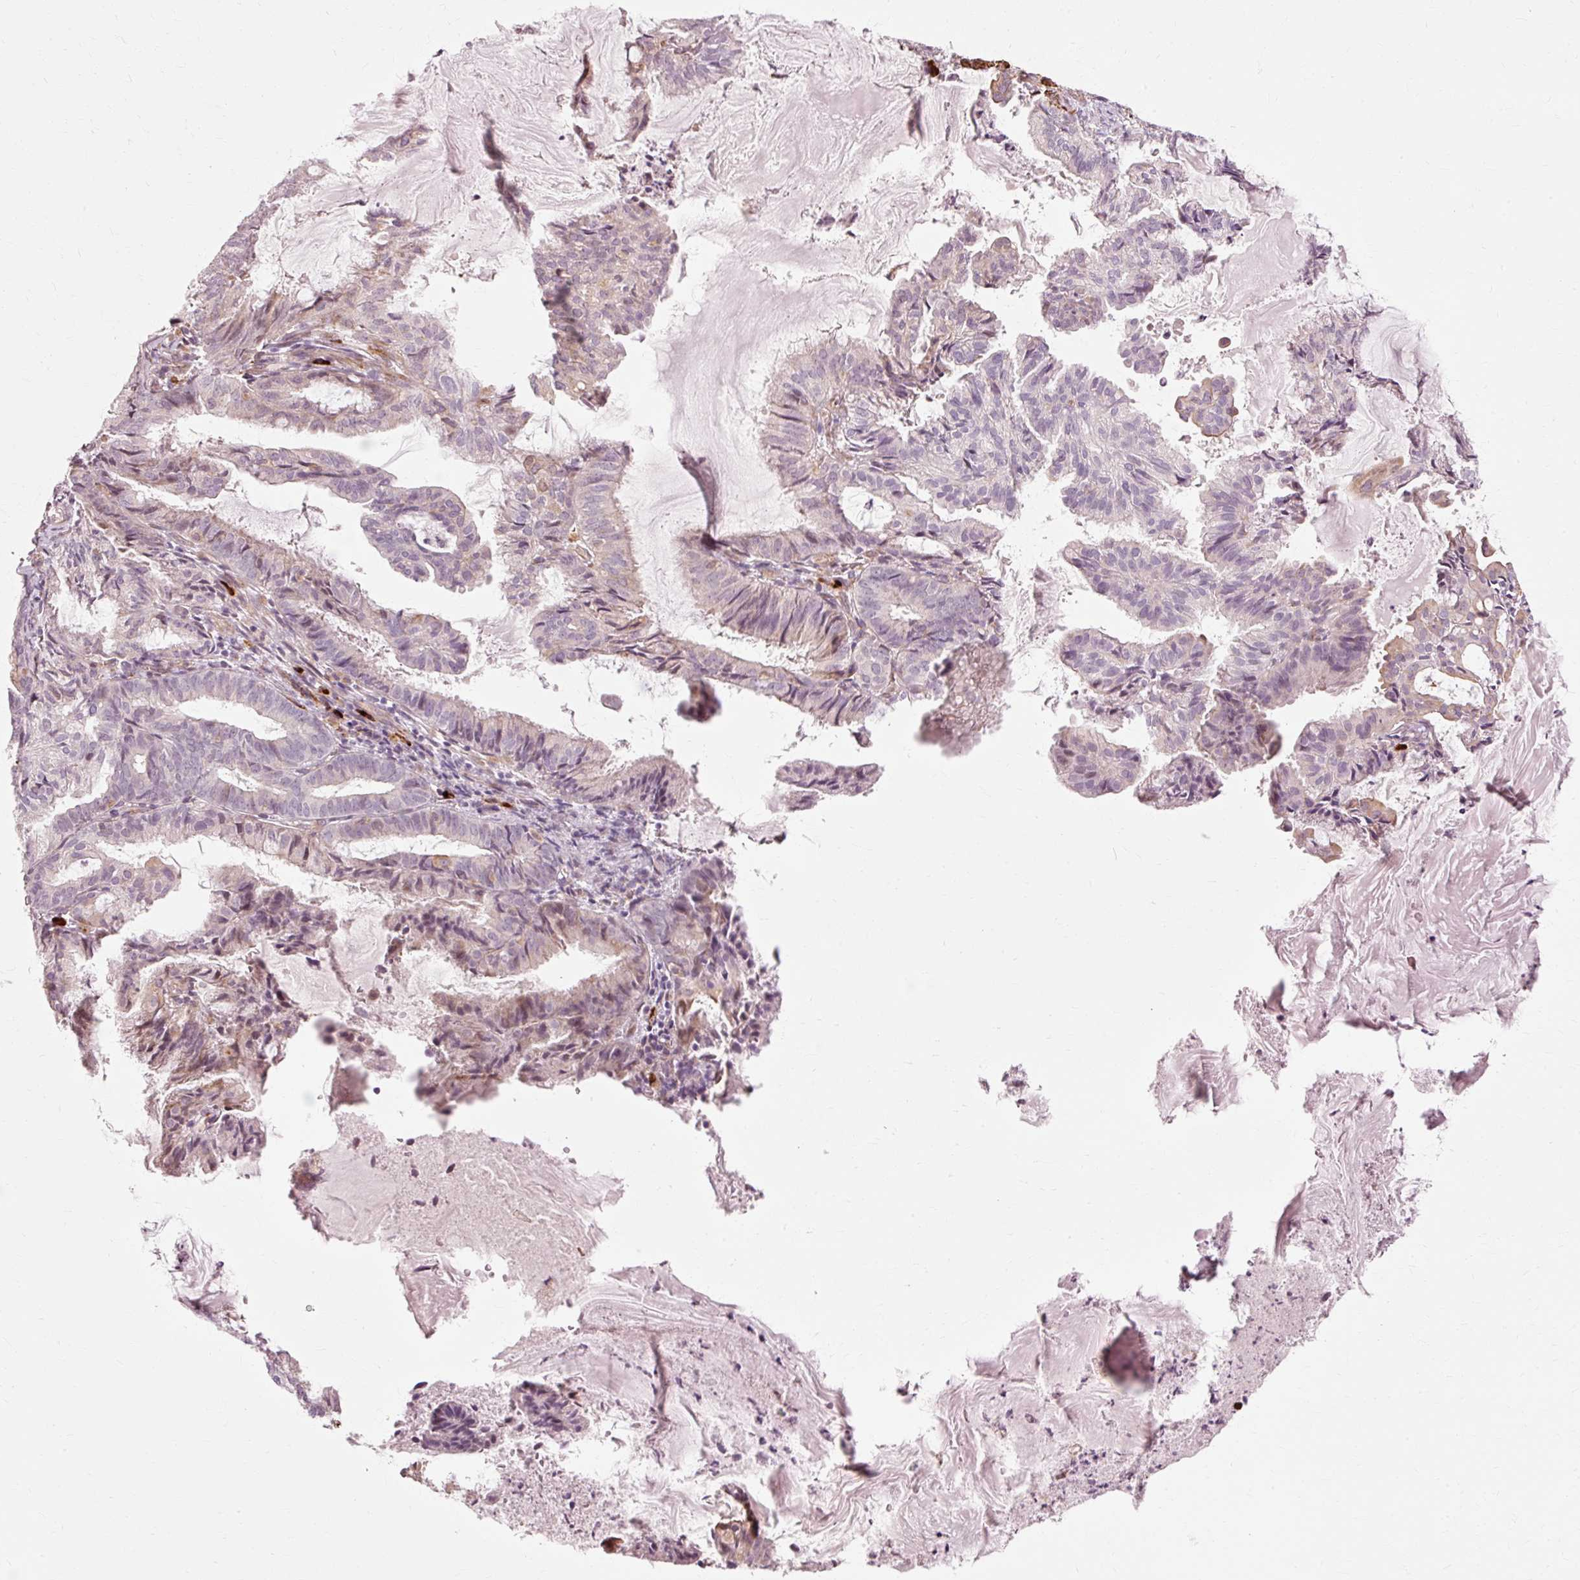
{"staining": {"intensity": "negative", "quantity": "none", "location": "none"}, "tissue": "endometrial cancer", "cell_type": "Tumor cells", "image_type": "cancer", "snomed": [{"axis": "morphology", "description": "Adenocarcinoma, NOS"}, {"axis": "topography", "description": "Endometrium"}], "caption": "High magnification brightfield microscopy of adenocarcinoma (endometrial) stained with DAB (3,3'-diaminobenzidine) (brown) and counterstained with hematoxylin (blue): tumor cells show no significant positivity.", "gene": "RGPD5", "patient": {"sex": "female", "age": 86}}